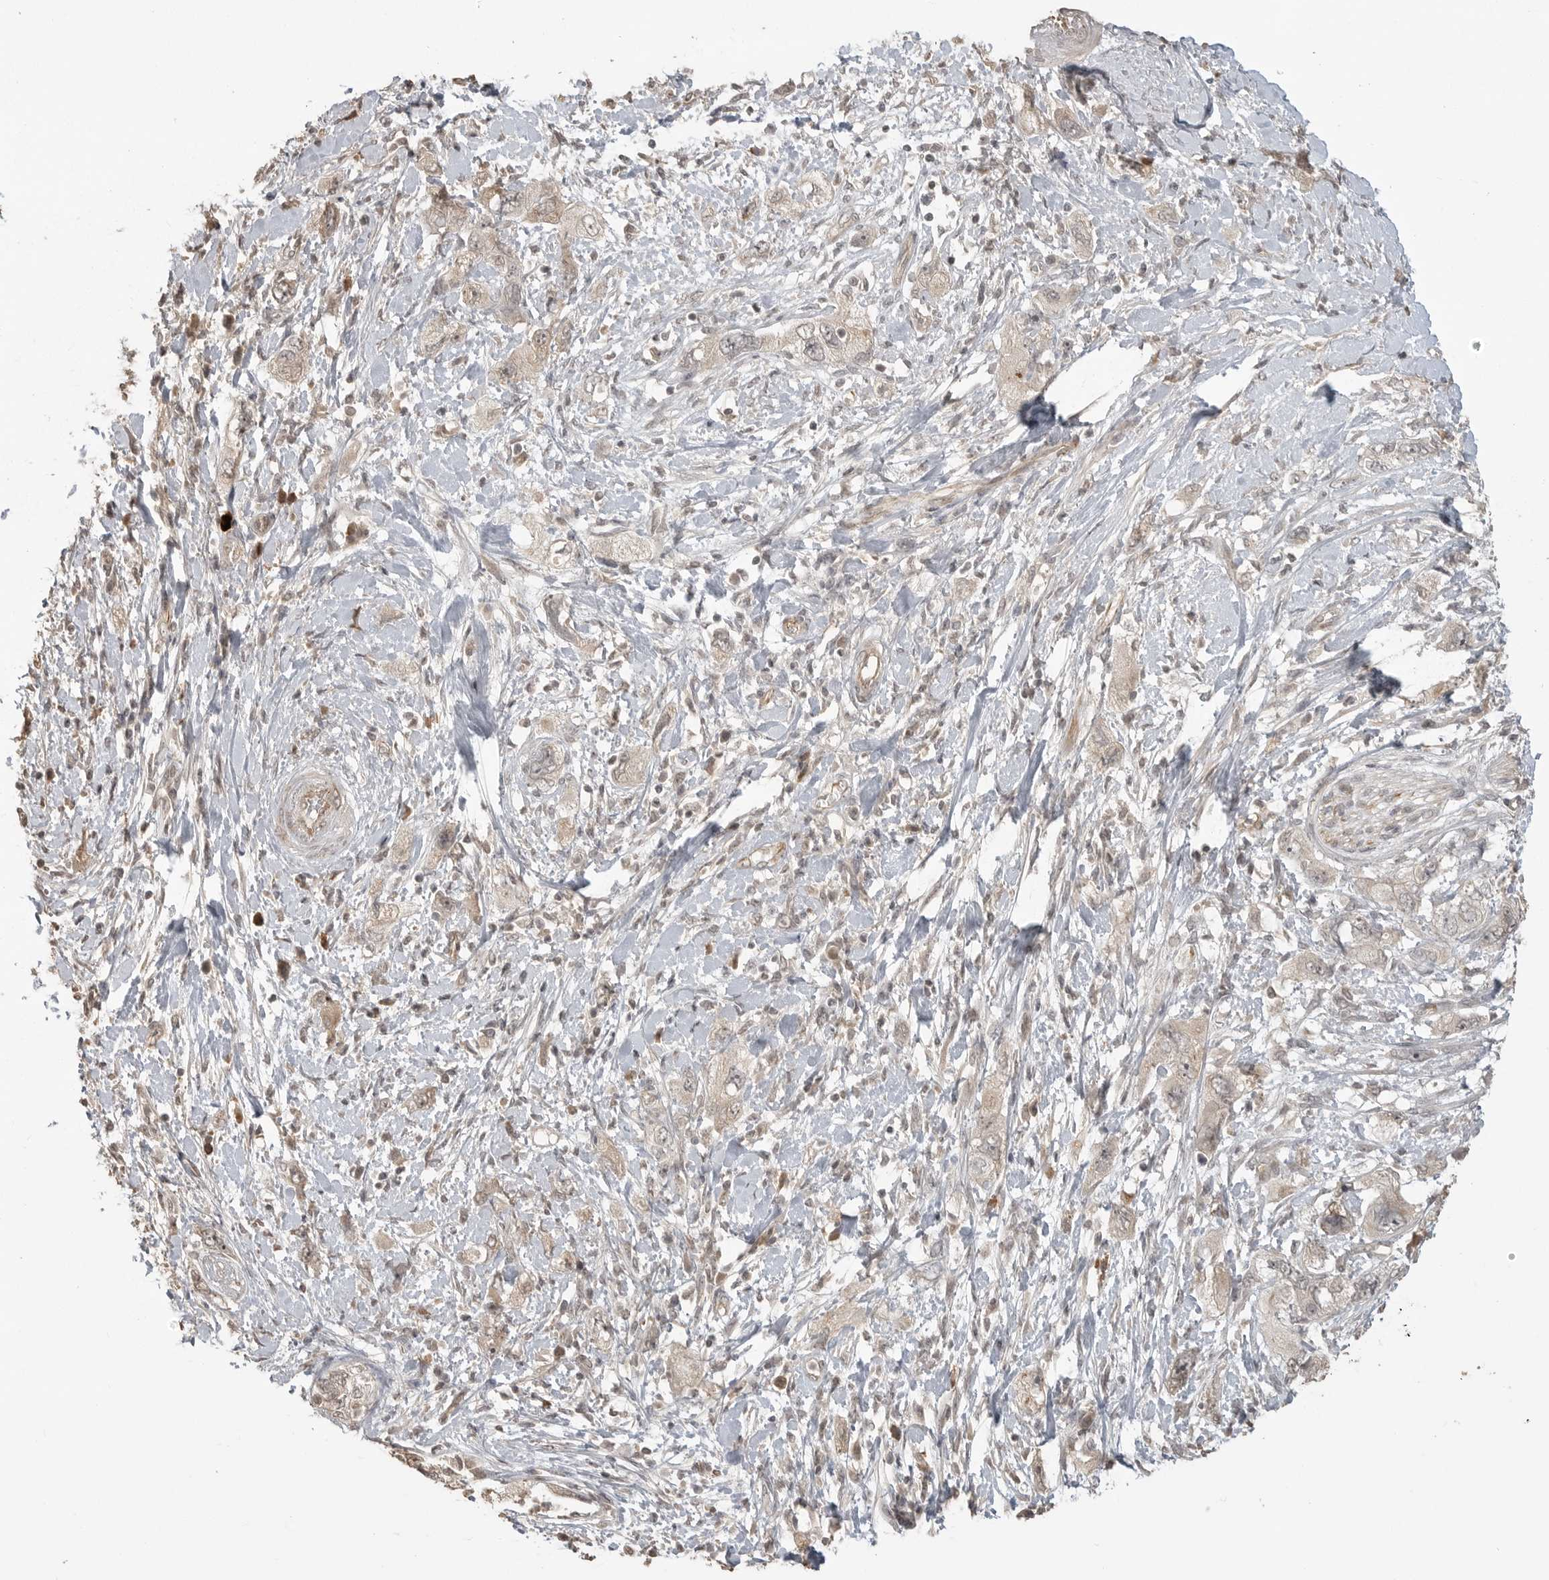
{"staining": {"intensity": "weak", "quantity": "25%-75%", "location": "cytoplasmic/membranous"}, "tissue": "pancreatic cancer", "cell_type": "Tumor cells", "image_type": "cancer", "snomed": [{"axis": "morphology", "description": "Adenocarcinoma, NOS"}, {"axis": "topography", "description": "Pancreas"}], "caption": "Approximately 25%-75% of tumor cells in pancreatic cancer (adenocarcinoma) demonstrate weak cytoplasmic/membranous protein positivity as visualized by brown immunohistochemical staining.", "gene": "SMG8", "patient": {"sex": "female", "age": 73}}